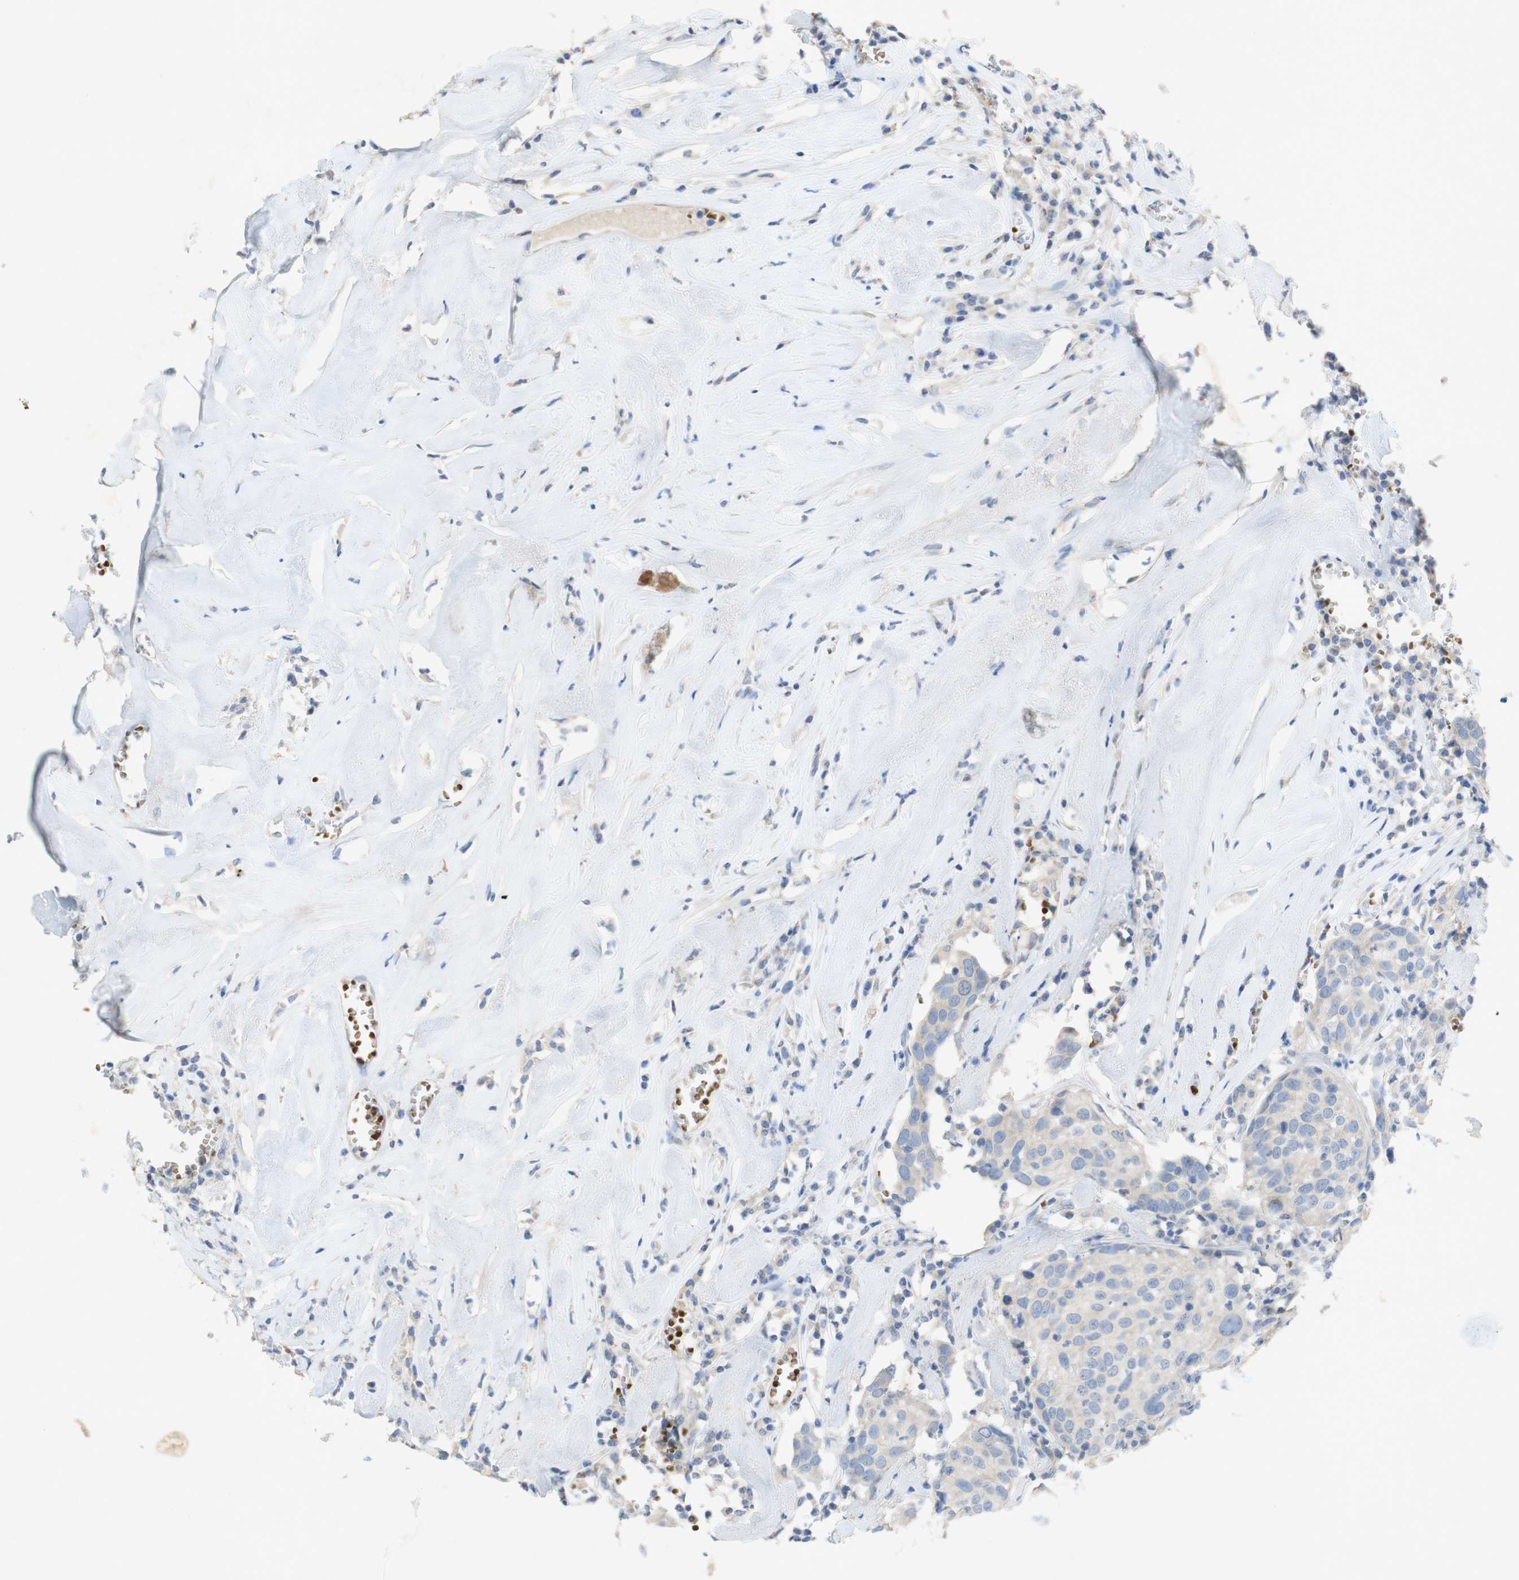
{"staining": {"intensity": "negative", "quantity": "none", "location": "none"}, "tissue": "head and neck cancer", "cell_type": "Tumor cells", "image_type": "cancer", "snomed": [{"axis": "morphology", "description": "Adenocarcinoma, NOS"}, {"axis": "topography", "description": "Salivary gland"}, {"axis": "topography", "description": "Head-Neck"}], "caption": "Tumor cells are negative for protein expression in human head and neck adenocarcinoma.", "gene": "EPO", "patient": {"sex": "female", "age": 65}}